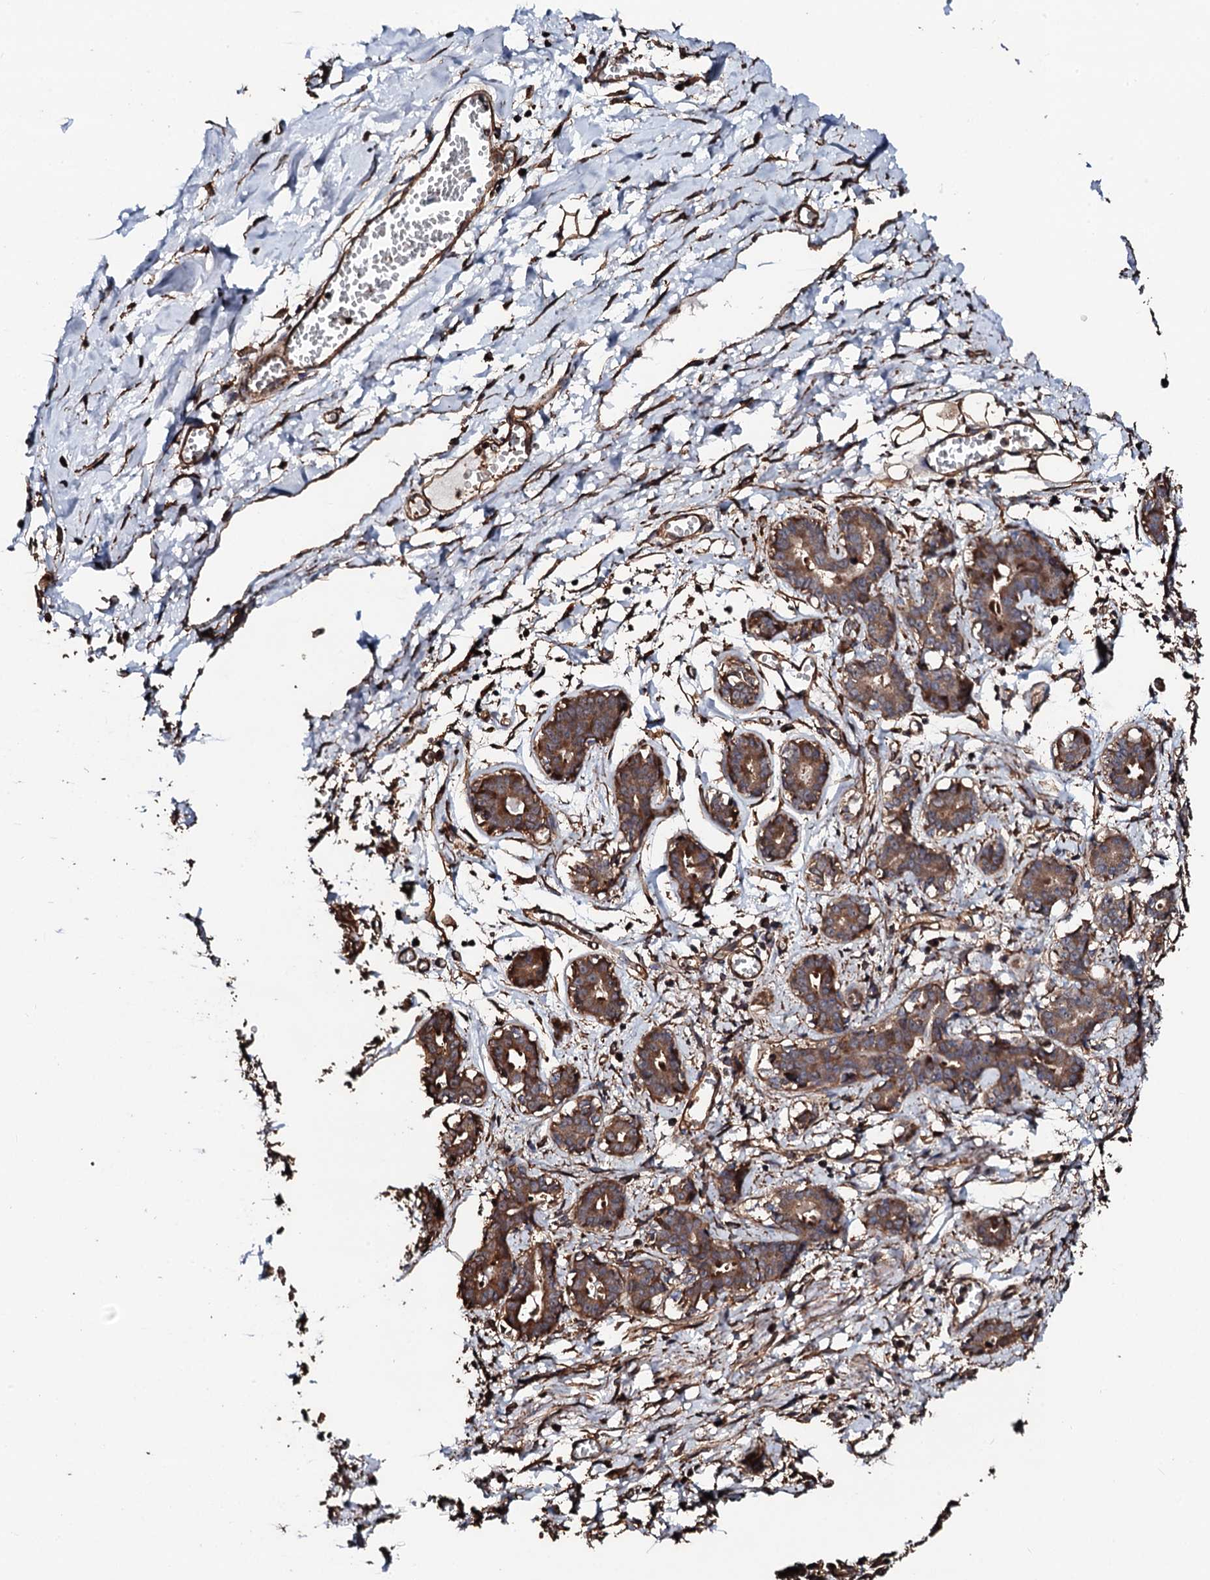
{"staining": {"intensity": "moderate", "quantity": ">75%", "location": "cytoplasmic/membranous"}, "tissue": "breast", "cell_type": "Adipocytes", "image_type": "normal", "snomed": [{"axis": "morphology", "description": "Normal tissue, NOS"}, {"axis": "topography", "description": "Breast"}], "caption": "The immunohistochemical stain highlights moderate cytoplasmic/membranous positivity in adipocytes of normal breast. Immunohistochemistry (ihc) stains the protein of interest in brown and the nuclei are stained blue.", "gene": "CKAP5", "patient": {"sex": "female", "age": 27}}